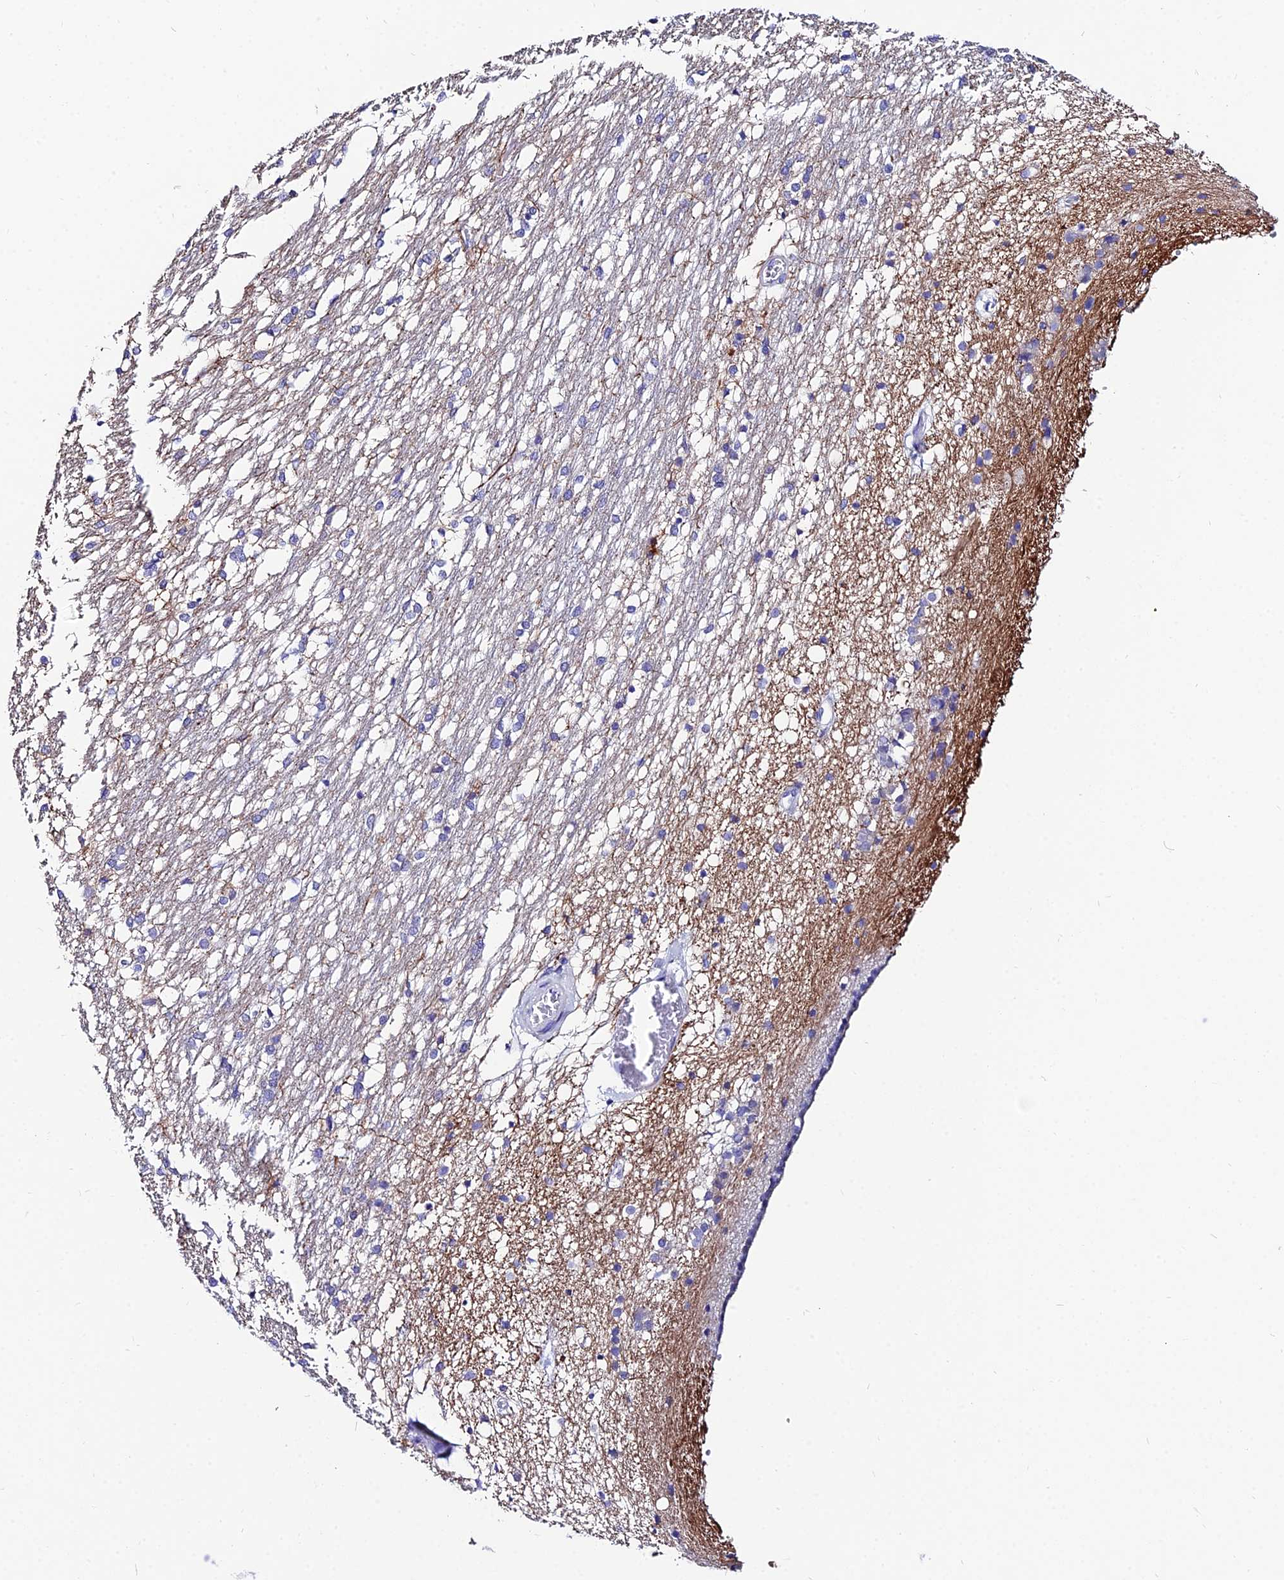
{"staining": {"intensity": "weak", "quantity": "<25%", "location": "cytoplasmic/membranous"}, "tissue": "caudate", "cell_type": "Glial cells", "image_type": "normal", "snomed": [{"axis": "morphology", "description": "Normal tissue, NOS"}, {"axis": "topography", "description": "Lateral ventricle wall"}], "caption": "IHC of benign human caudate shows no expression in glial cells.", "gene": "CEP41", "patient": {"sex": "female", "age": 19}}